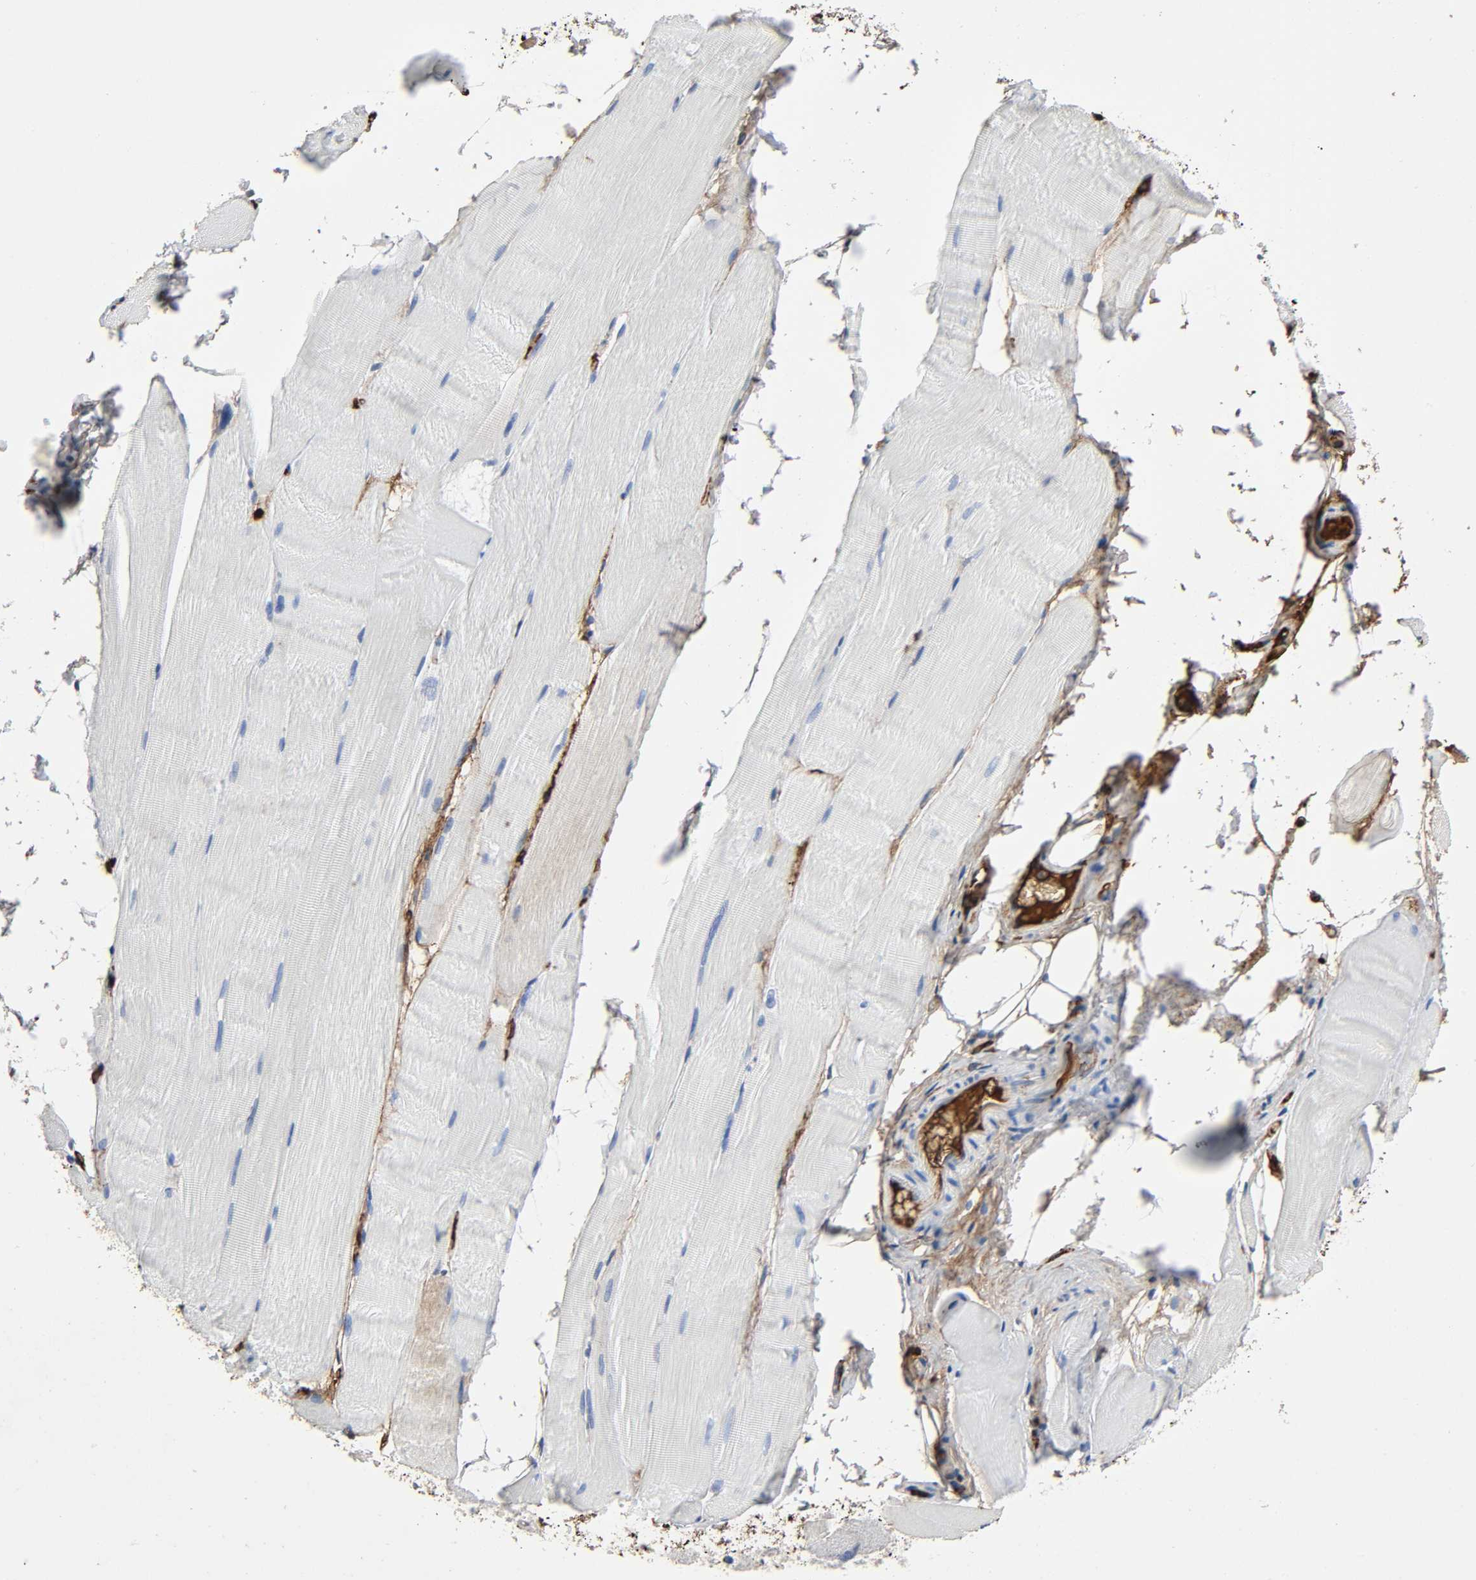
{"staining": {"intensity": "weak", "quantity": "<25%", "location": "cytoplasmic/membranous"}, "tissue": "skeletal muscle", "cell_type": "Myocytes", "image_type": "normal", "snomed": [{"axis": "morphology", "description": "Normal tissue, NOS"}, {"axis": "topography", "description": "Skeletal muscle"}, {"axis": "topography", "description": "Parathyroid gland"}], "caption": "Micrograph shows no protein staining in myocytes of unremarkable skeletal muscle. Brightfield microscopy of IHC stained with DAB (brown) and hematoxylin (blue), captured at high magnification.", "gene": "C3", "patient": {"sex": "female", "age": 37}}